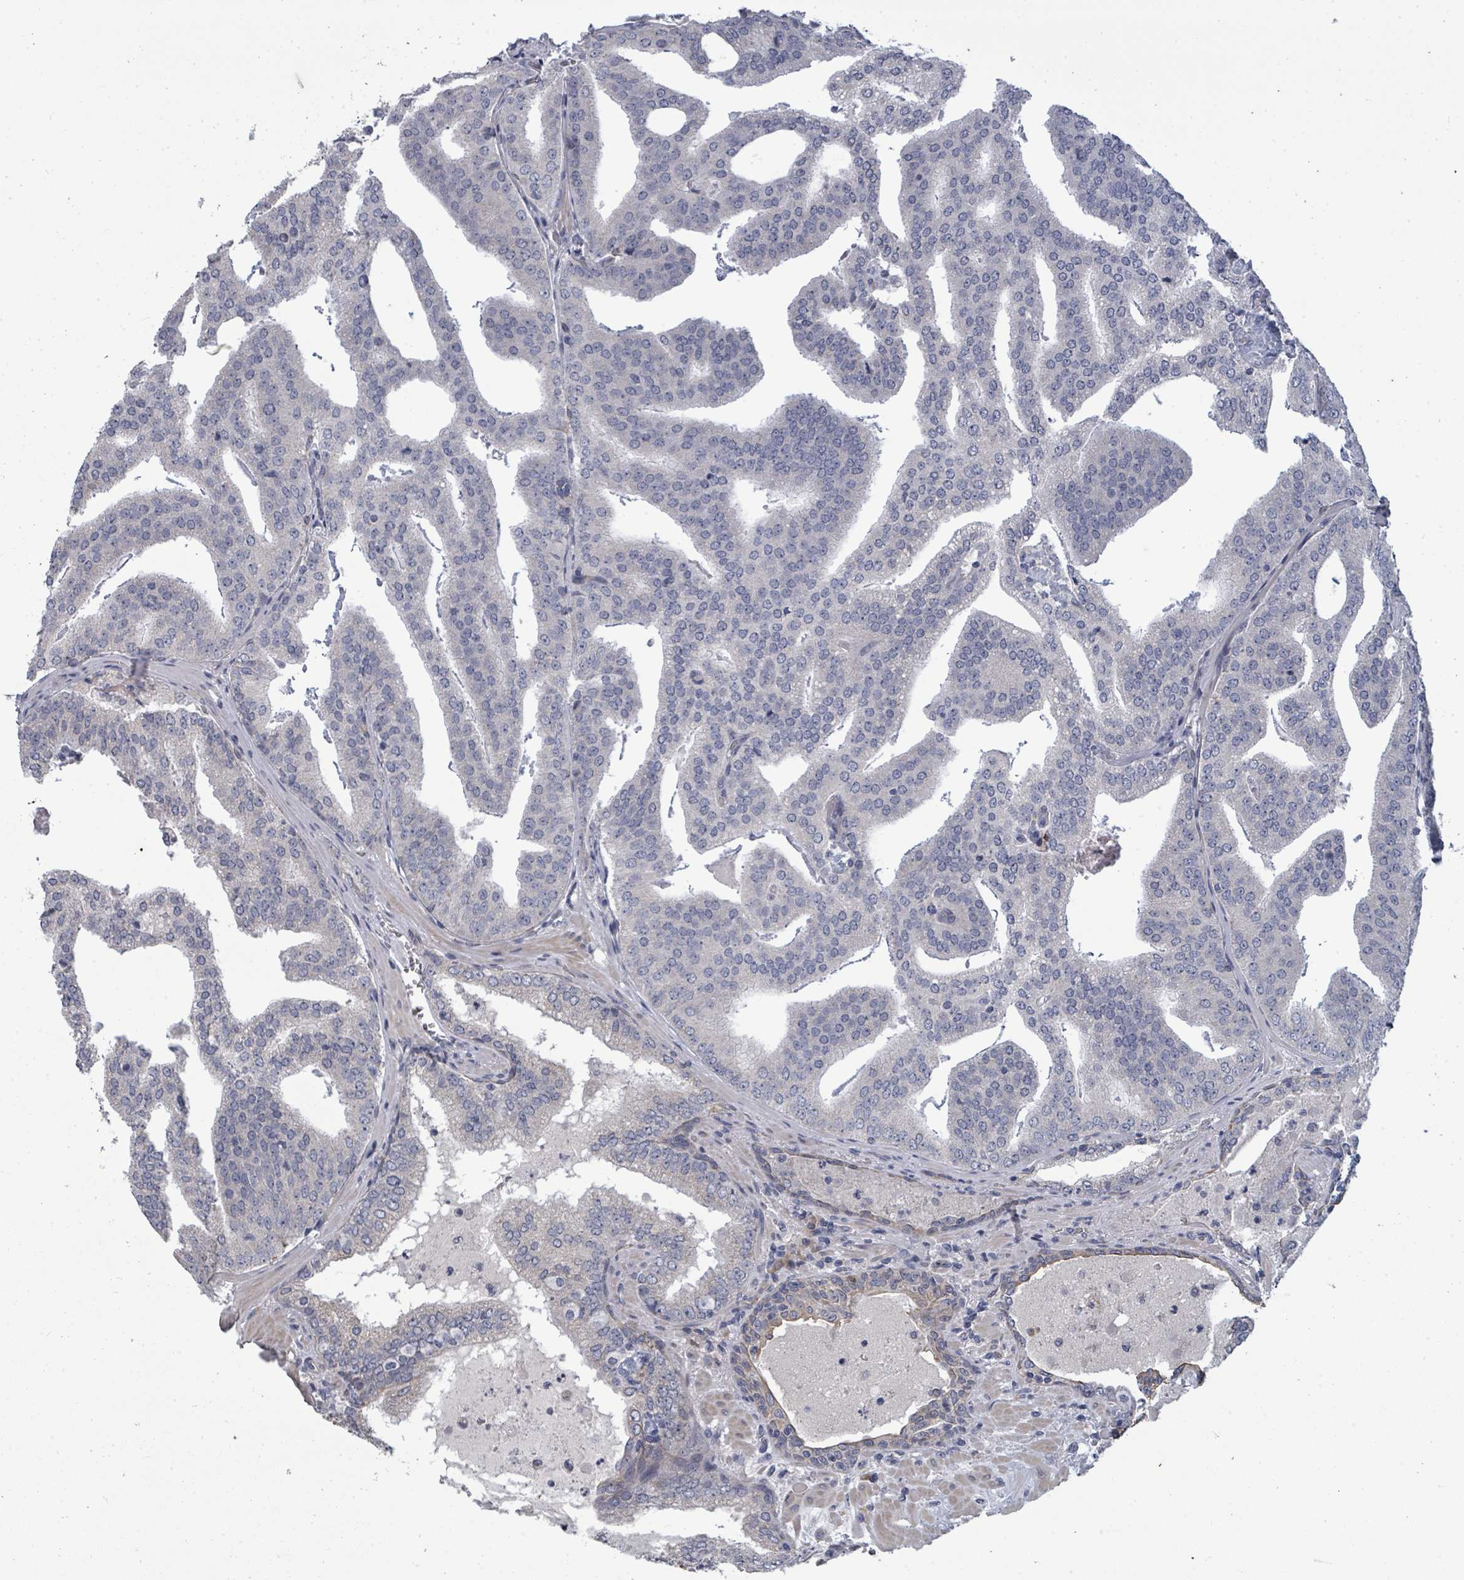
{"staining": {"intensity": "negative", "quantity": "none", "location": "none"}, "tissue": "prostate cancer", "cell_type": "Tumor cells", "image_type": "cancer", "snomed": [{"axis": "morphology", "description": "Adenocarcinoma, High grade"}, {"axis": "topography", "description": "Prostate"}], "caption": "DAB (3,3'-diaminobenzidine) immunohistochemical staining of prostate cancer demonstrates no significant staining in tumor cells.", "gene": "ASB12", "patient": {"sex": "male", "age": 68}}